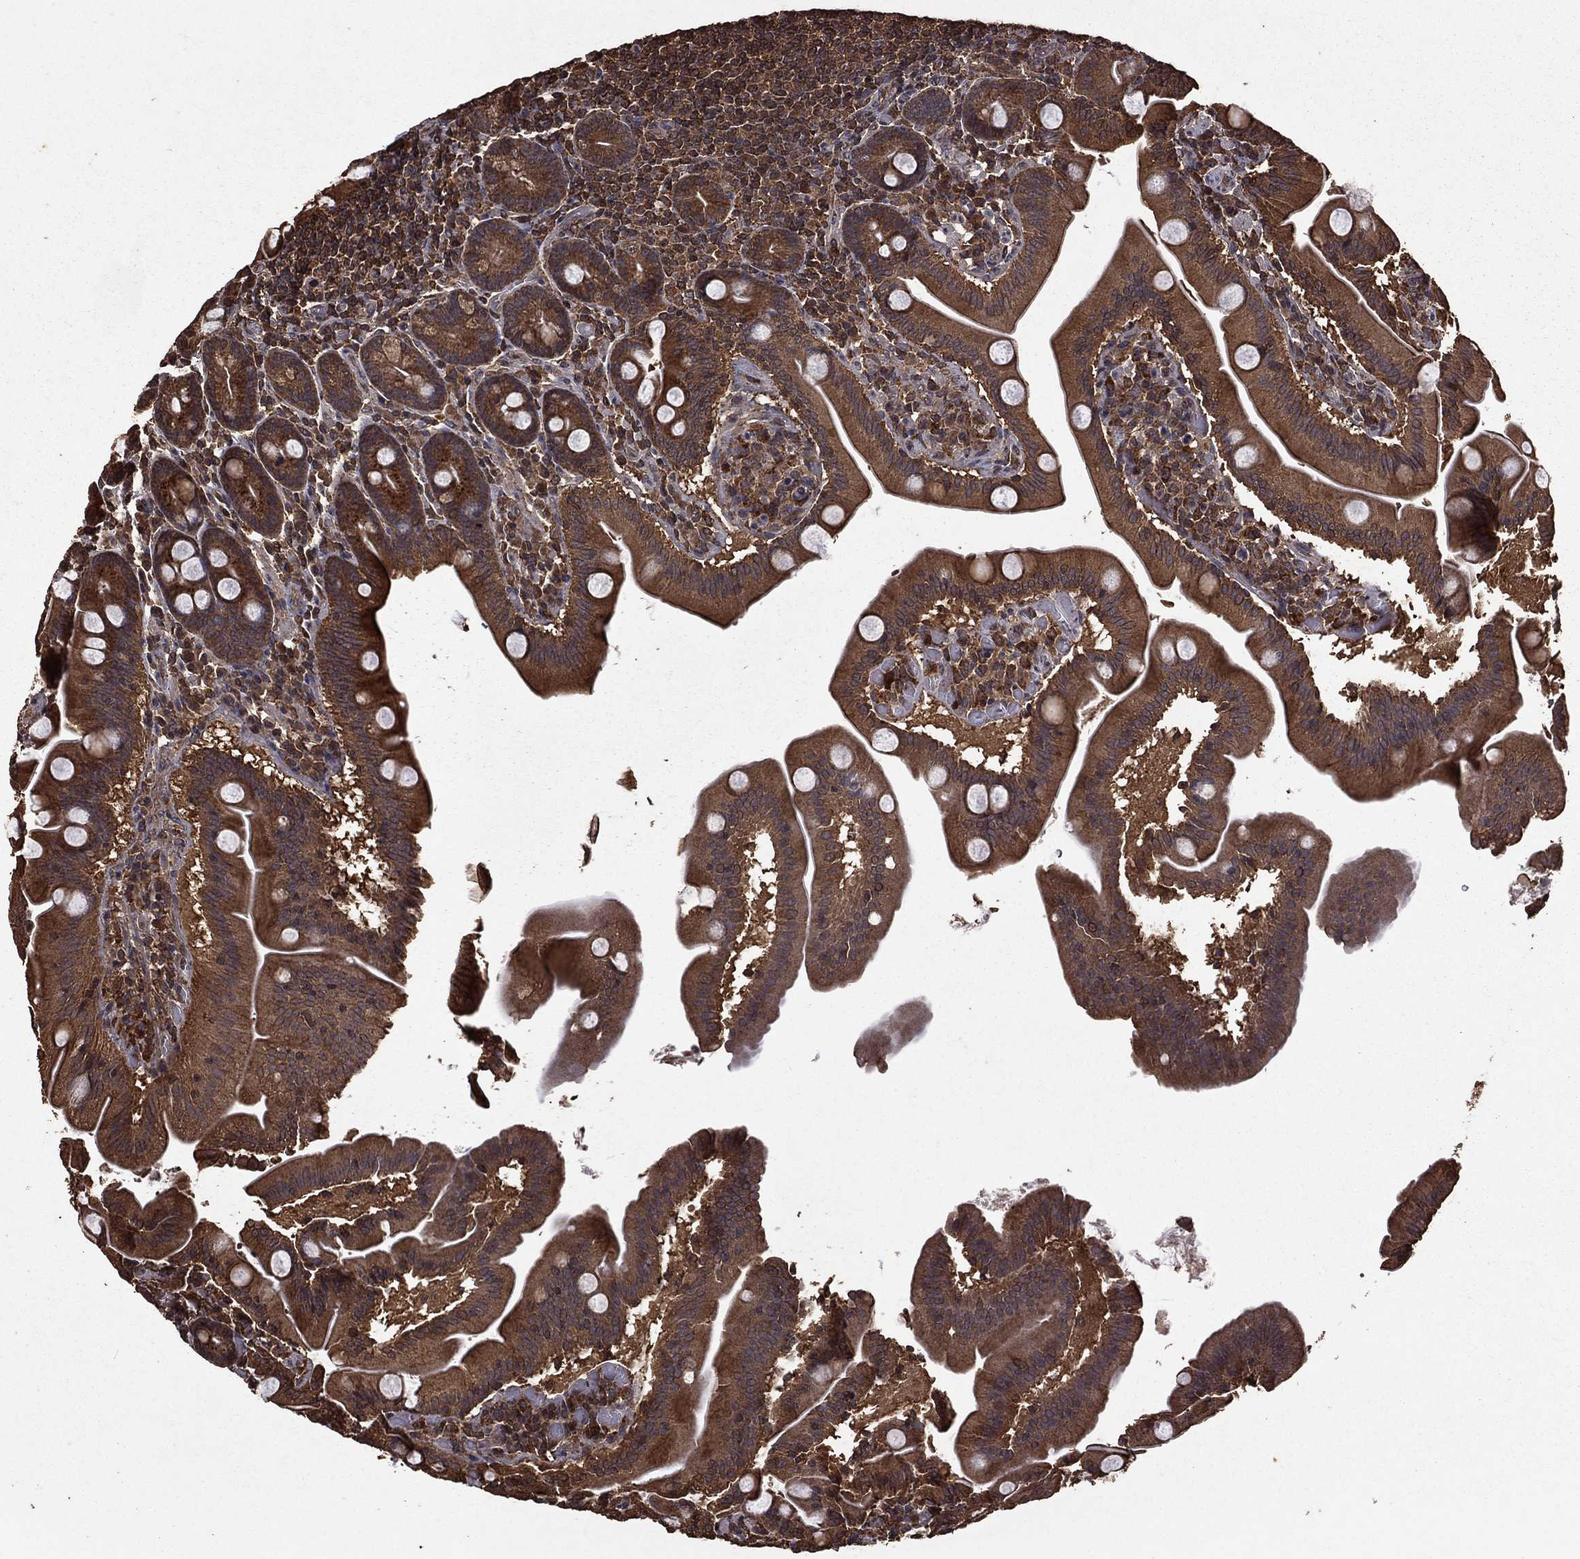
{"staining": {"intensity": "strong", "quantity": ">75%", "location": "cytoplasmic/membranous"}, "tissue": "small intestine", "cell_type": "Glandular cells", "image_type": "normal", "snomed": [{"axis": "morphology", "description": "Normal tissue, NOS"}, {"axis": "topography", "description": "Small intestine"}], "caption": "A micrograph showing strong cytoplasmic/membranous positivity in about >75% of glandular cells in normal small intestine, as visualized by brown immunohistochemical staining.", "gene": "BIRC6", "patient": {"sex": "male", "age": 37}}